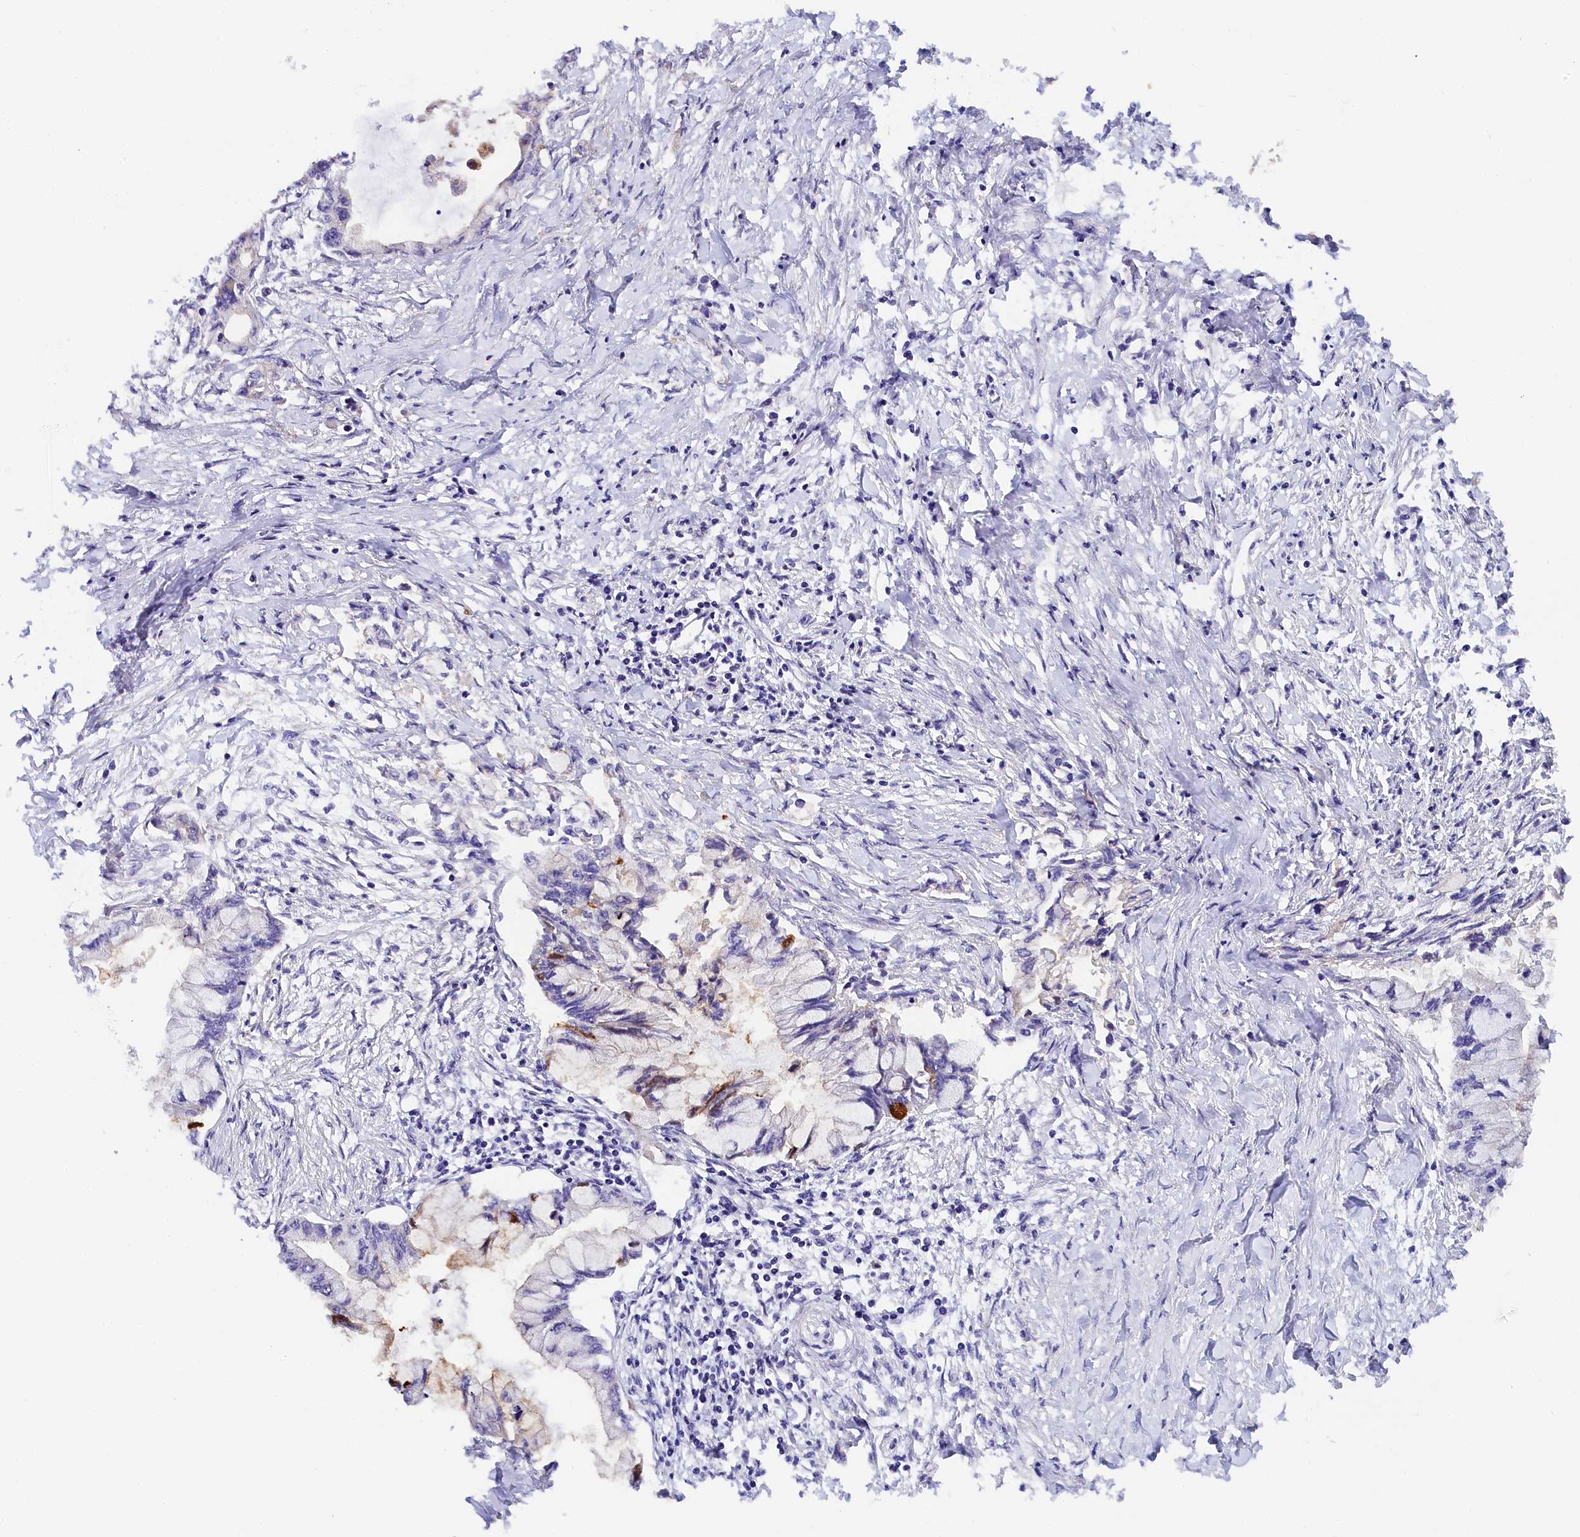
{"staining": {"intensity": "negative", "quantity": "none", "location": "none"}, "tissue": "pancreatic cancer", "cell_type": "Tumor cells", "image_type": "cancer", "snomed": [{"axis": "morphology", "description": "Adenocarcinoma, NOS"}, {"axis": "topography", "description": "Pancreas"}], "caption": "Immunohistochemical staining of human pancreatic adenocarcinoma reveals no significant expression in tumor cells.", "gene": "KATNB1", "patient": {"sex": "male", "age": 48}}